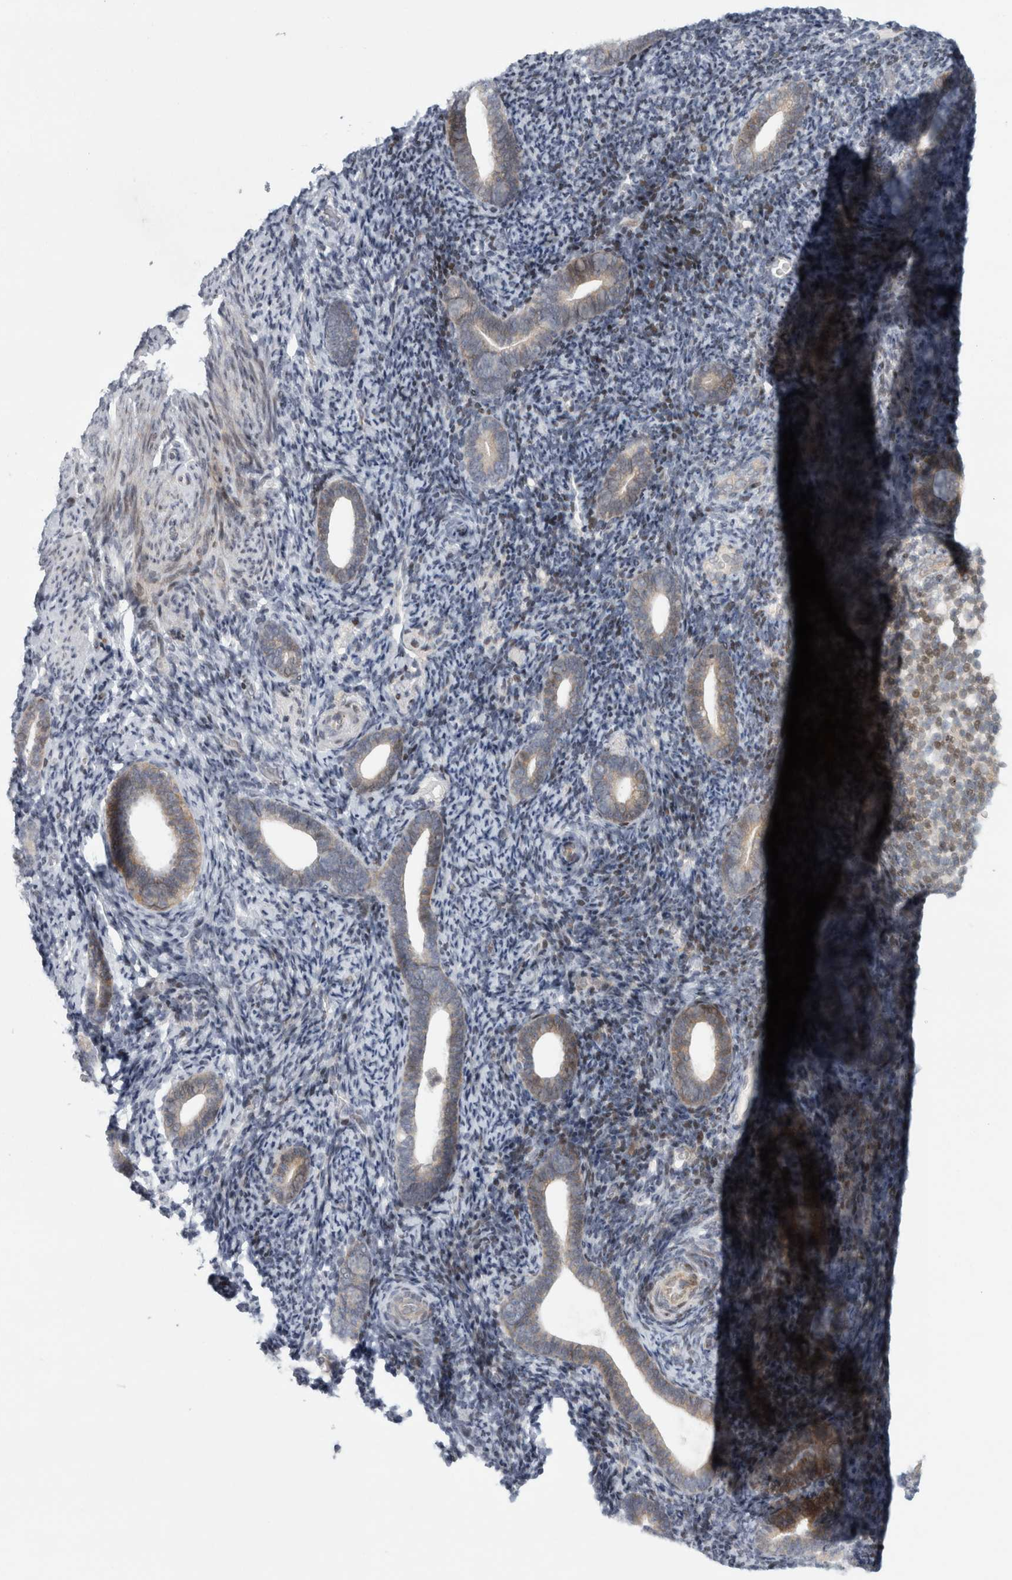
{"staining": {"intensity": "negative", "quantity": "none", "location": "none"}, "tissue": "endometrium", "cell_type": "Cells in endometrial stroma", "image_type": "normal", "snomed": [{"axis": "morphology", "description": "Normal tissue, NOS"}, {"axis": "topography", "description": "Endometrium"}], "caption": "High power microscopy image of an immunohistochemistry (IHC) histopathology image of normal endometrium, revealing no significant expression in cells in endometrial stroma.", "gene": "UTP25", "patient": {"sex": "female", "age": 51}}